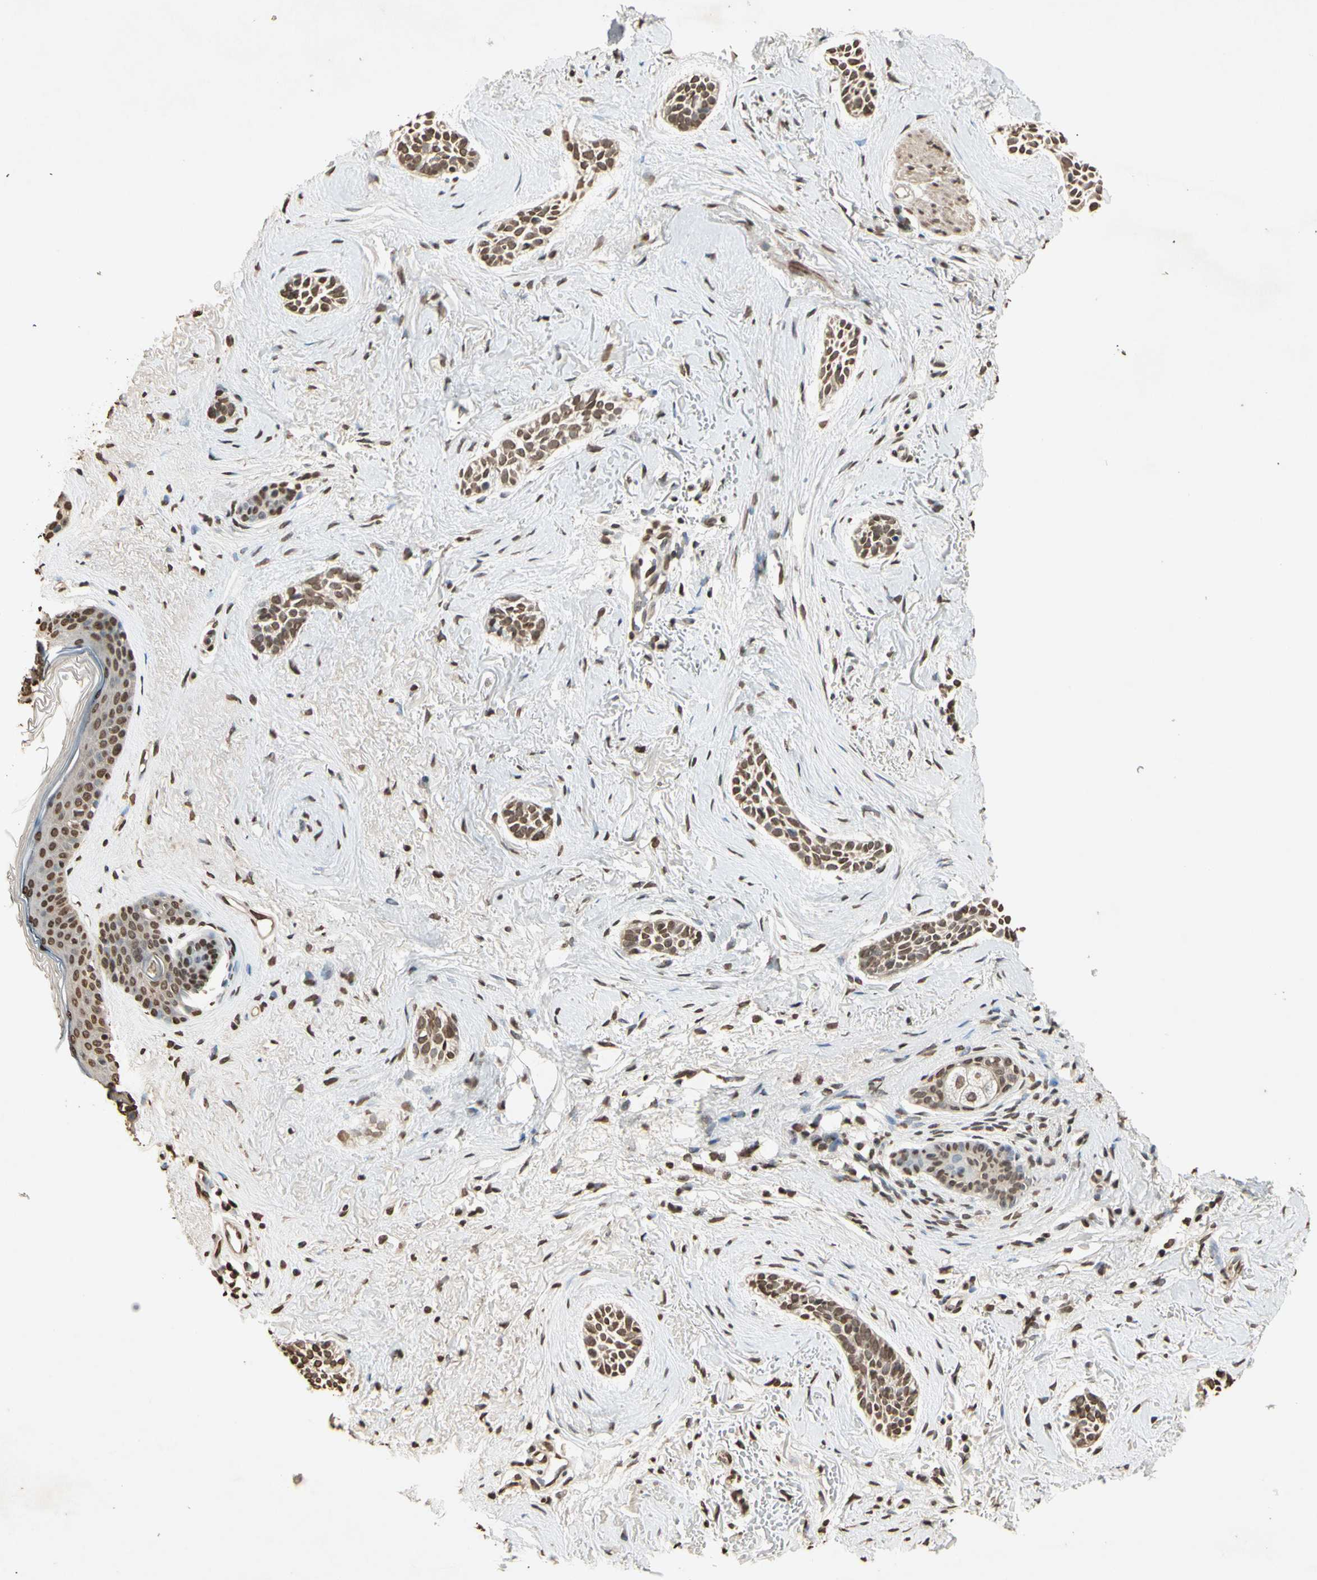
{"staining": {"intensity": "moderate", "quantity": ">75%", "location": "nuclear"}, "tissue": "skin cancer", "cell_type": "Tumor cells", "image_type": "cancer", "snomed": [{"axis": "morphology", "description": "Normal tissue, NOS"}, {"axis": "morphology", "description": "Basal cell carcinoma"}, {"axis": "topography", "description": "Skin"}], "caption": "Protein staining reveals moderate nuclear expression in about >75% of tumor cells in skin cancer (basal cell carcinoma).", "gene": "TOP1", "patient": {"sex": "female", "age": 84}}